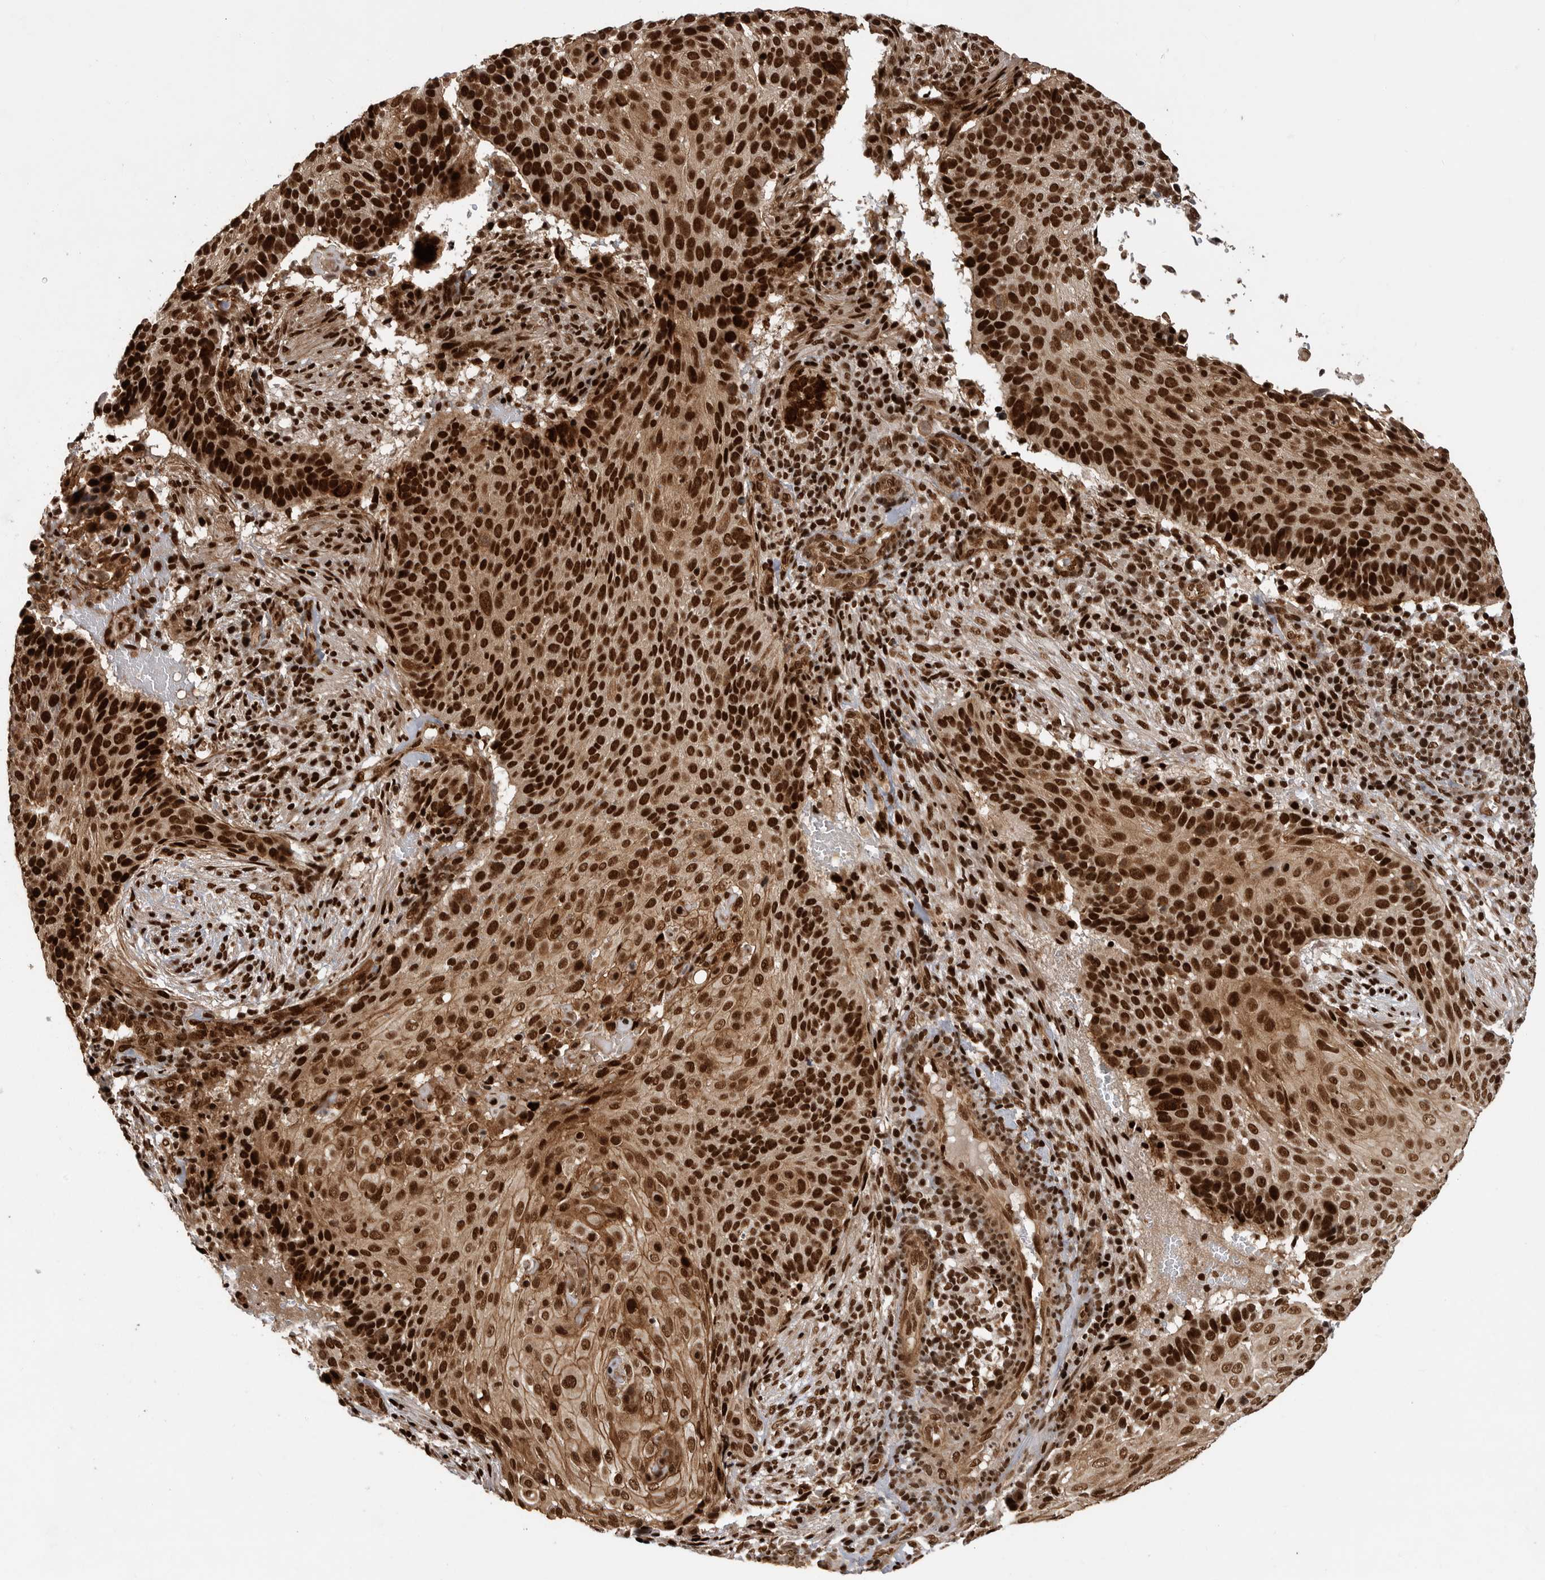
{"staining": {"intensity": "strong", "quantity": ">75%", "location": "nuclear"}, "tissue": "cervical cancer", "cell_type": "Tumor cells", "image_type": "cancer", "snomed": [{"axis": "morphology", "description": "Squamous cell carcinoma, NOS"}, {"axis": "topography", "description": "Cervix"}], "caption": "Protein staining by immunohistochemistry (IHC) shows strong nuclear expression in approximately >75% of tumor cells in cervical cancer (squamous cell carcinoma).", "gene": "PPP1R8", "patient": {"sex": "female", "age": 74}}